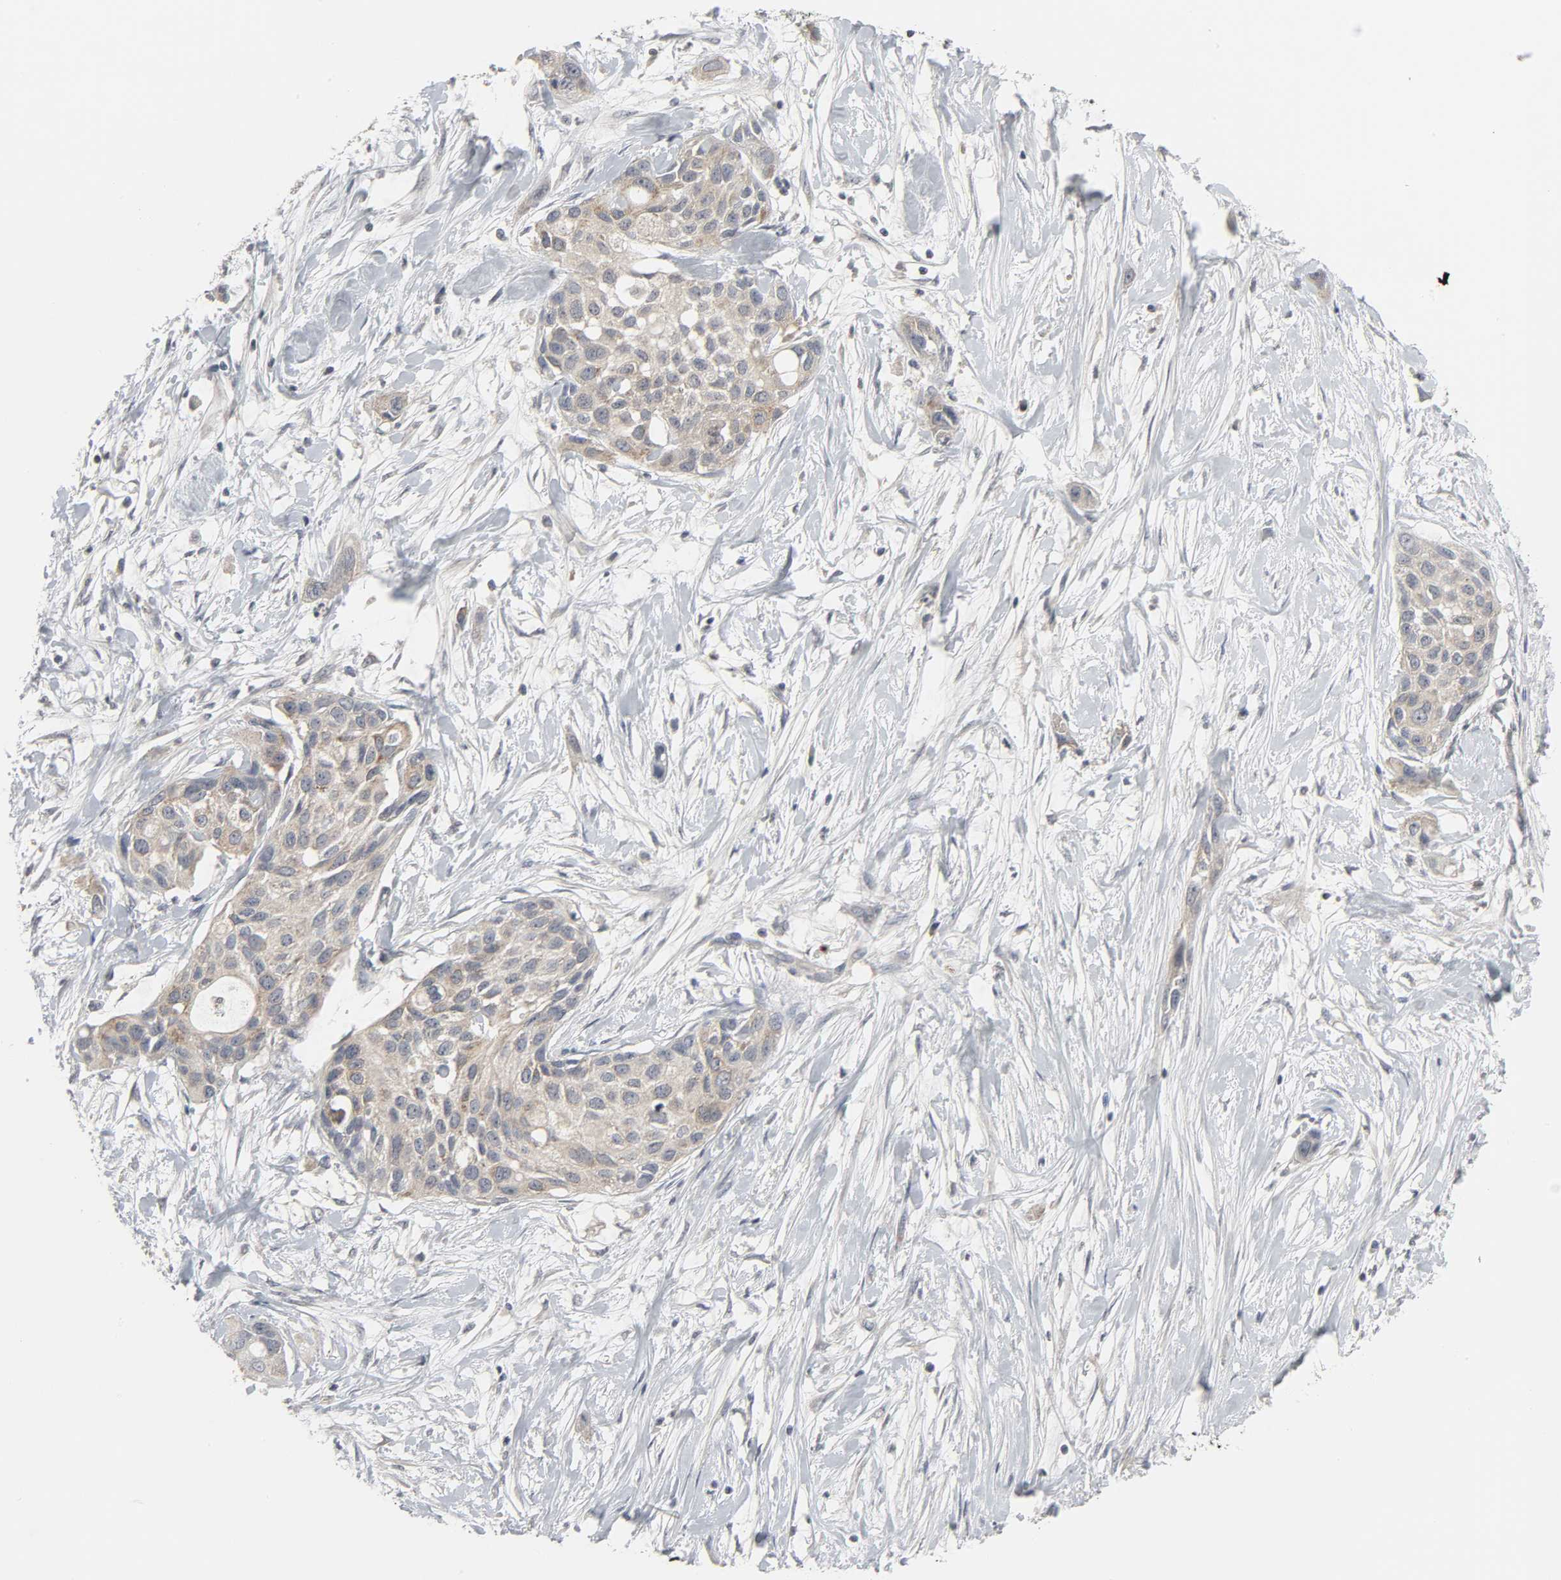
{"staining": {"intensity": "moderate", "quantity": "25%-75%", "location": "cytoplasmic/membranous"}, "tissue": "pancreatic cancer", "cell_type": "Tumor cells", "image_type": "cancer", "snomed": [{"axis": "morphology", "description": "Adenocarcinoma, NOS"}, {"axis": "topography", "description": "Pancreas"}], "caption": "IHC of human pancreatic adenocarcinoma demonstrates medium levels of moderate cytoplasmic/membranous expression in approximately 25%-75% of tumor cells.", "gene": "CLIP1", "patient": {"sex": "female", "age": 60}}